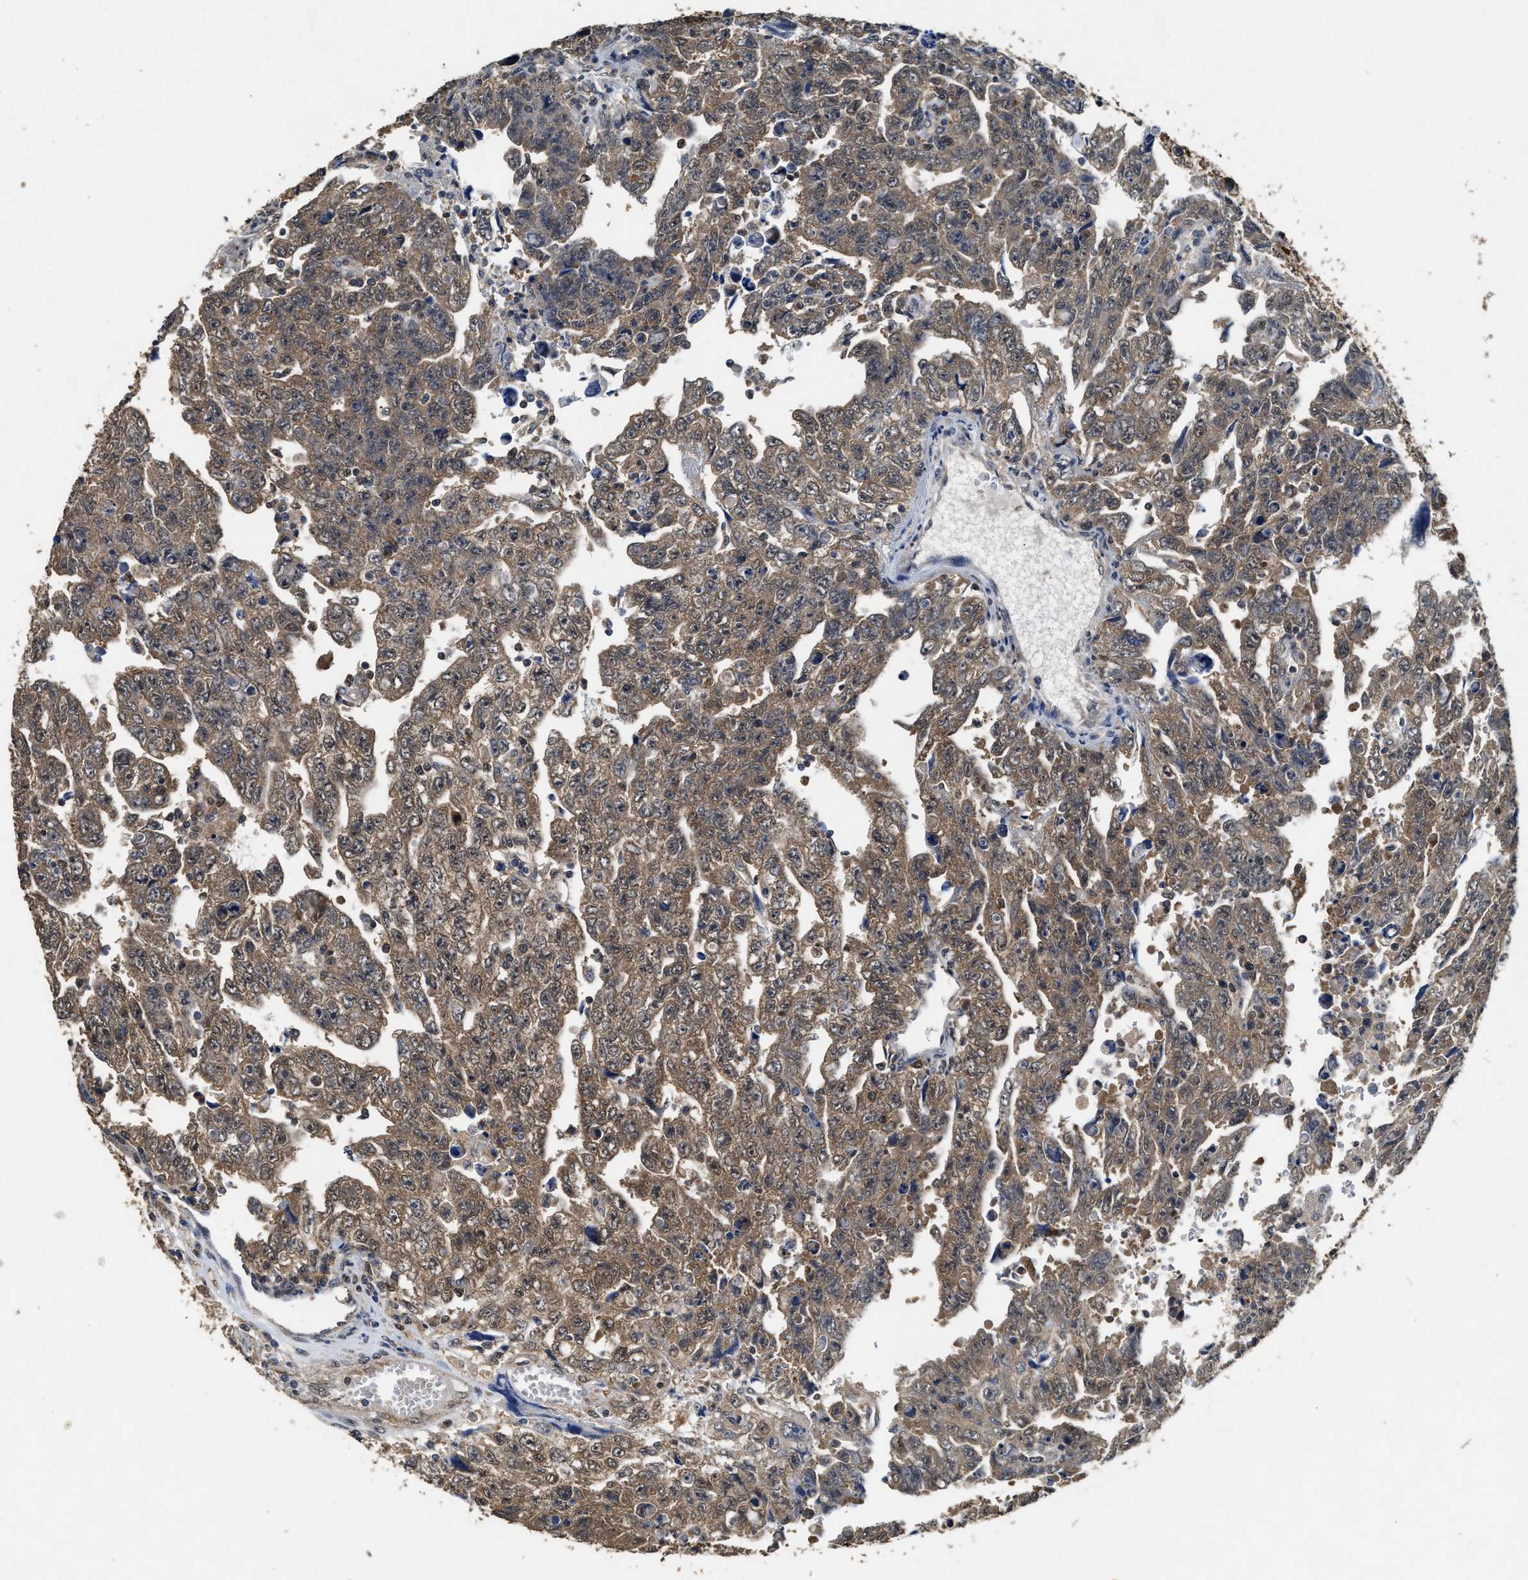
{"staining": {"intensity": "moderate", "quantity": ">75%", "location": "cytoplasmic/membranous"}, "tissue": "testis cancer", "cell_type": "Tumor cells", "image_type": "cancer", "snomed": [{"axis": "morphology", "description": "Carcinoma, Embryonal, NOS"}, {"axis": "topography", "description": "Testis"}], "caption": "Brown immunohistochemical staining in human testis cancer (embryonal carcinoma) shows moderate cytoplasmic/membranous positivity in about >75% of tumor cells. The staining was performed using DAB (3,3'-diaminobenzidine), with brown indicating positive protein expression. Nuclei are stained blue with hematoxylin.", "gene": "ACAT2", "patient": {"sex": "male", "age": 28}}